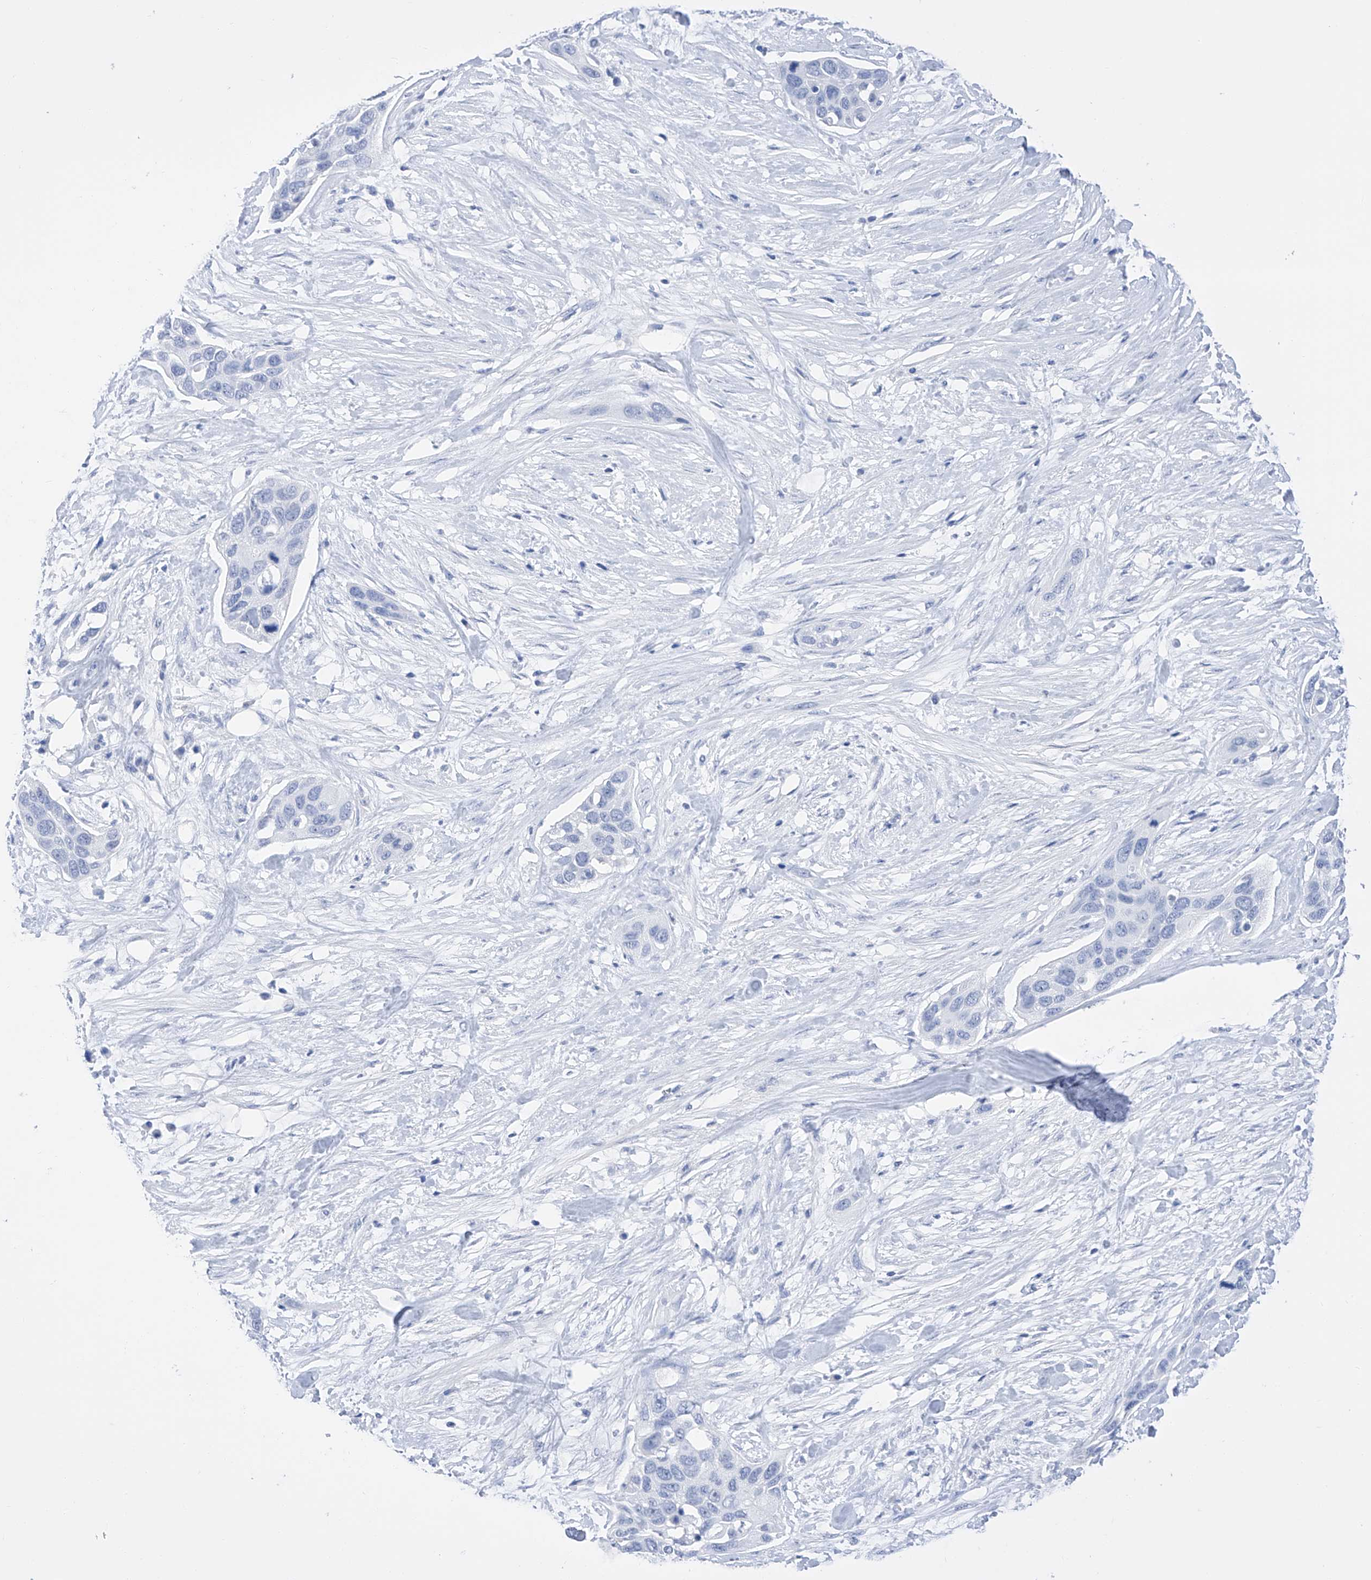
{"staining": {"intensity": "negative", "quantity": "none", "location": "none"}, "tissue": "pancreatic cancer", "cell_type": "Tumor cells", "image_type": "cancer", "snomed": [{"axis": "morphology", "description": "Adenocarcinoma, NOS"}, {"axis": "topography", "description": "Pancreas"}], "caption": "DAB immunohistochemical staining of pancreatic cancer (adenocarcinoma) exhibits no significant positivity in tumor cells.", "gene": "FLG", "patient": {"sex": "female", "age": 60}}